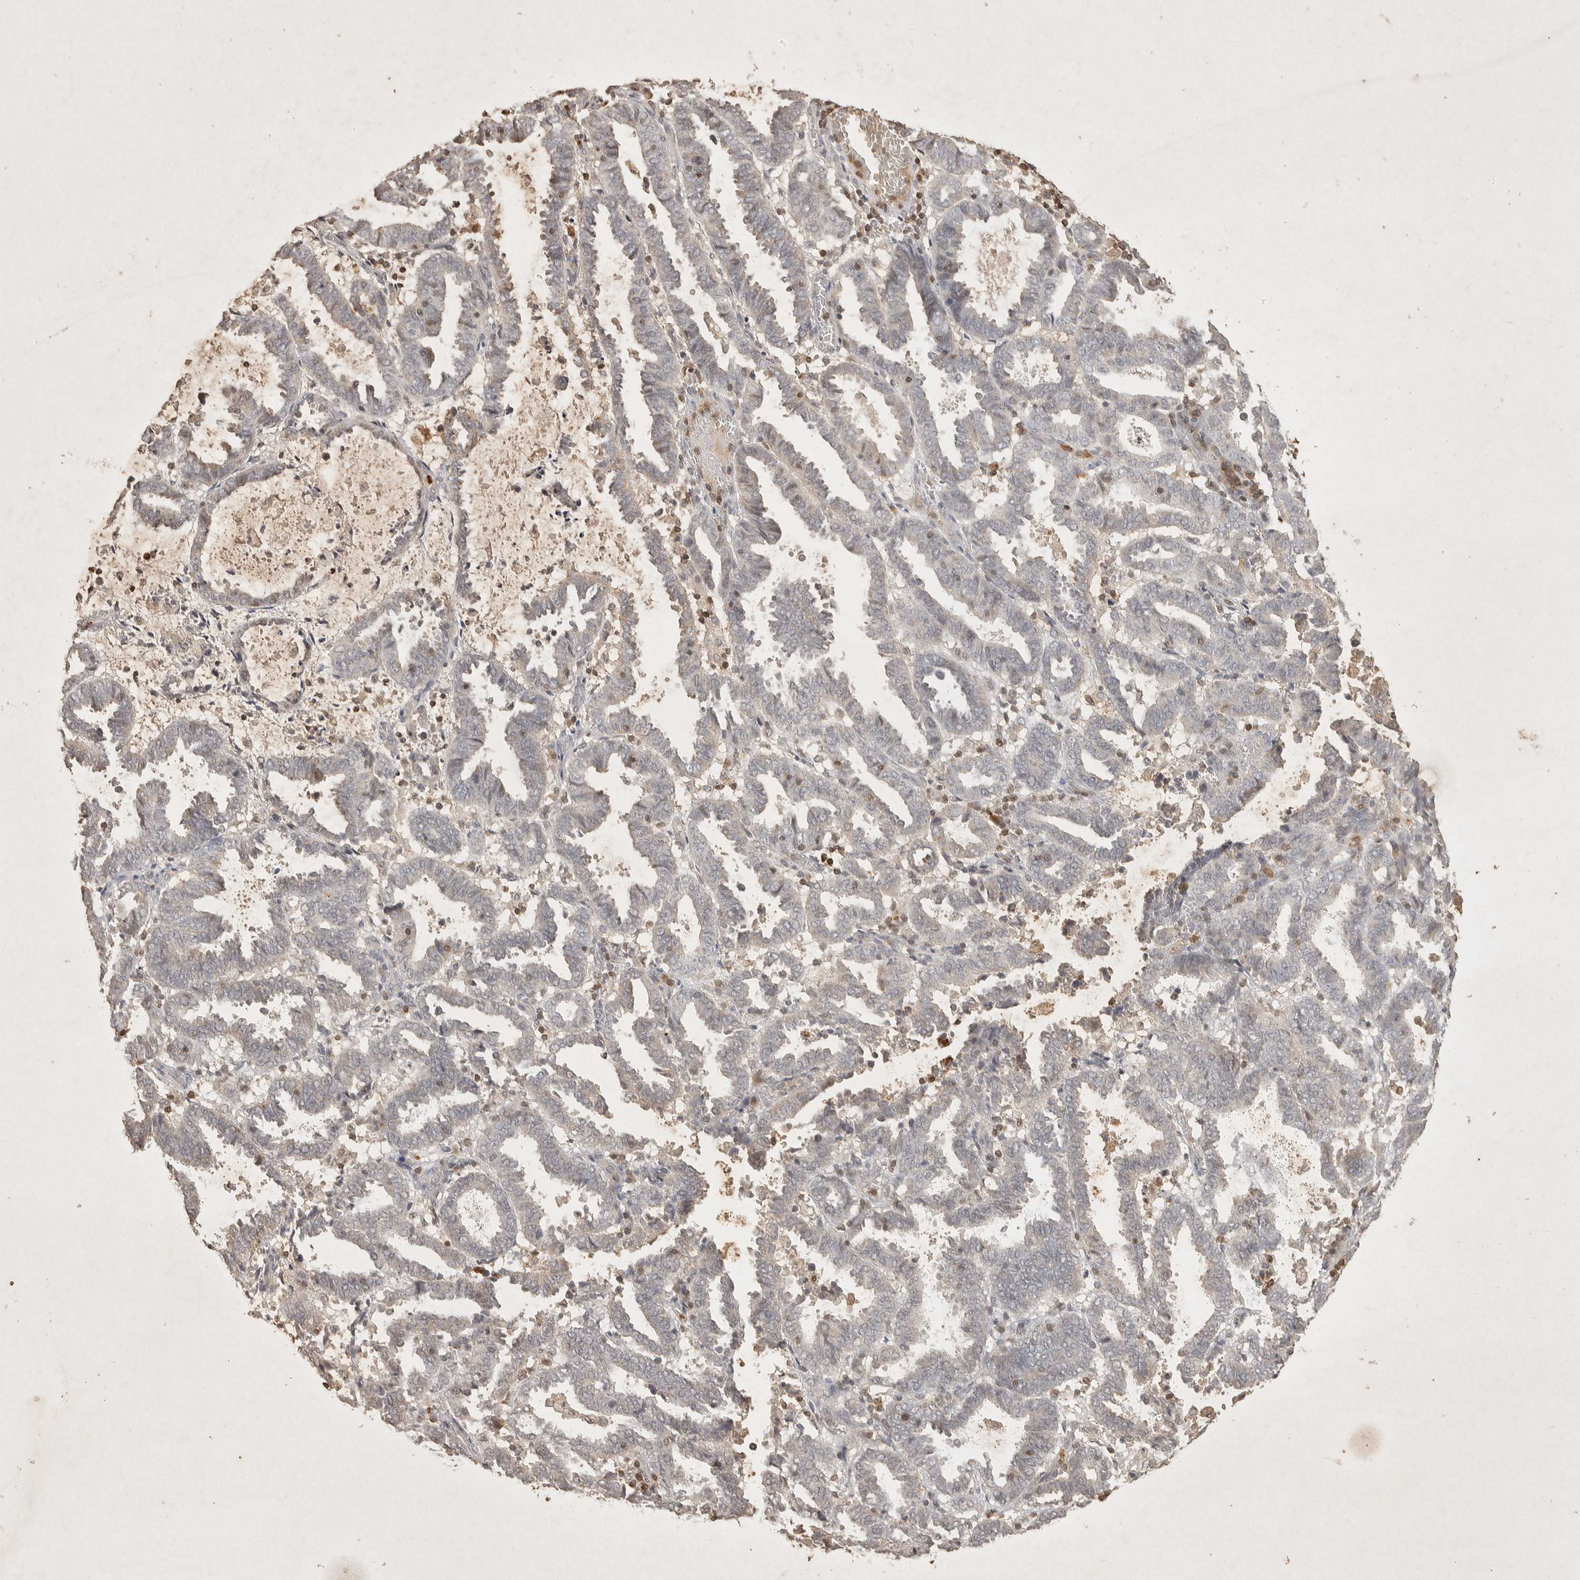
{"staining": {"intensity": "weak", "quantity": "25%-75%", "location": "cytoplasmic/membranous"}, "tissue": "endometrial cancer", "cell_type": "Tumor cells", "image_type": "cancer", "snomed": [{"axis": "morphology", "description": "Adenocarcinoma, NOS"}, {"axis": "topography", "description": "Uterus"}], "caption": "A low amount of weak cytoplasmic/membranous expression is present in about 25%-75% of tumor cells in endometrial adenocarcinoma tissue.", "gene": "RAC2", "patient": {"sex": "female", "age": 83}}